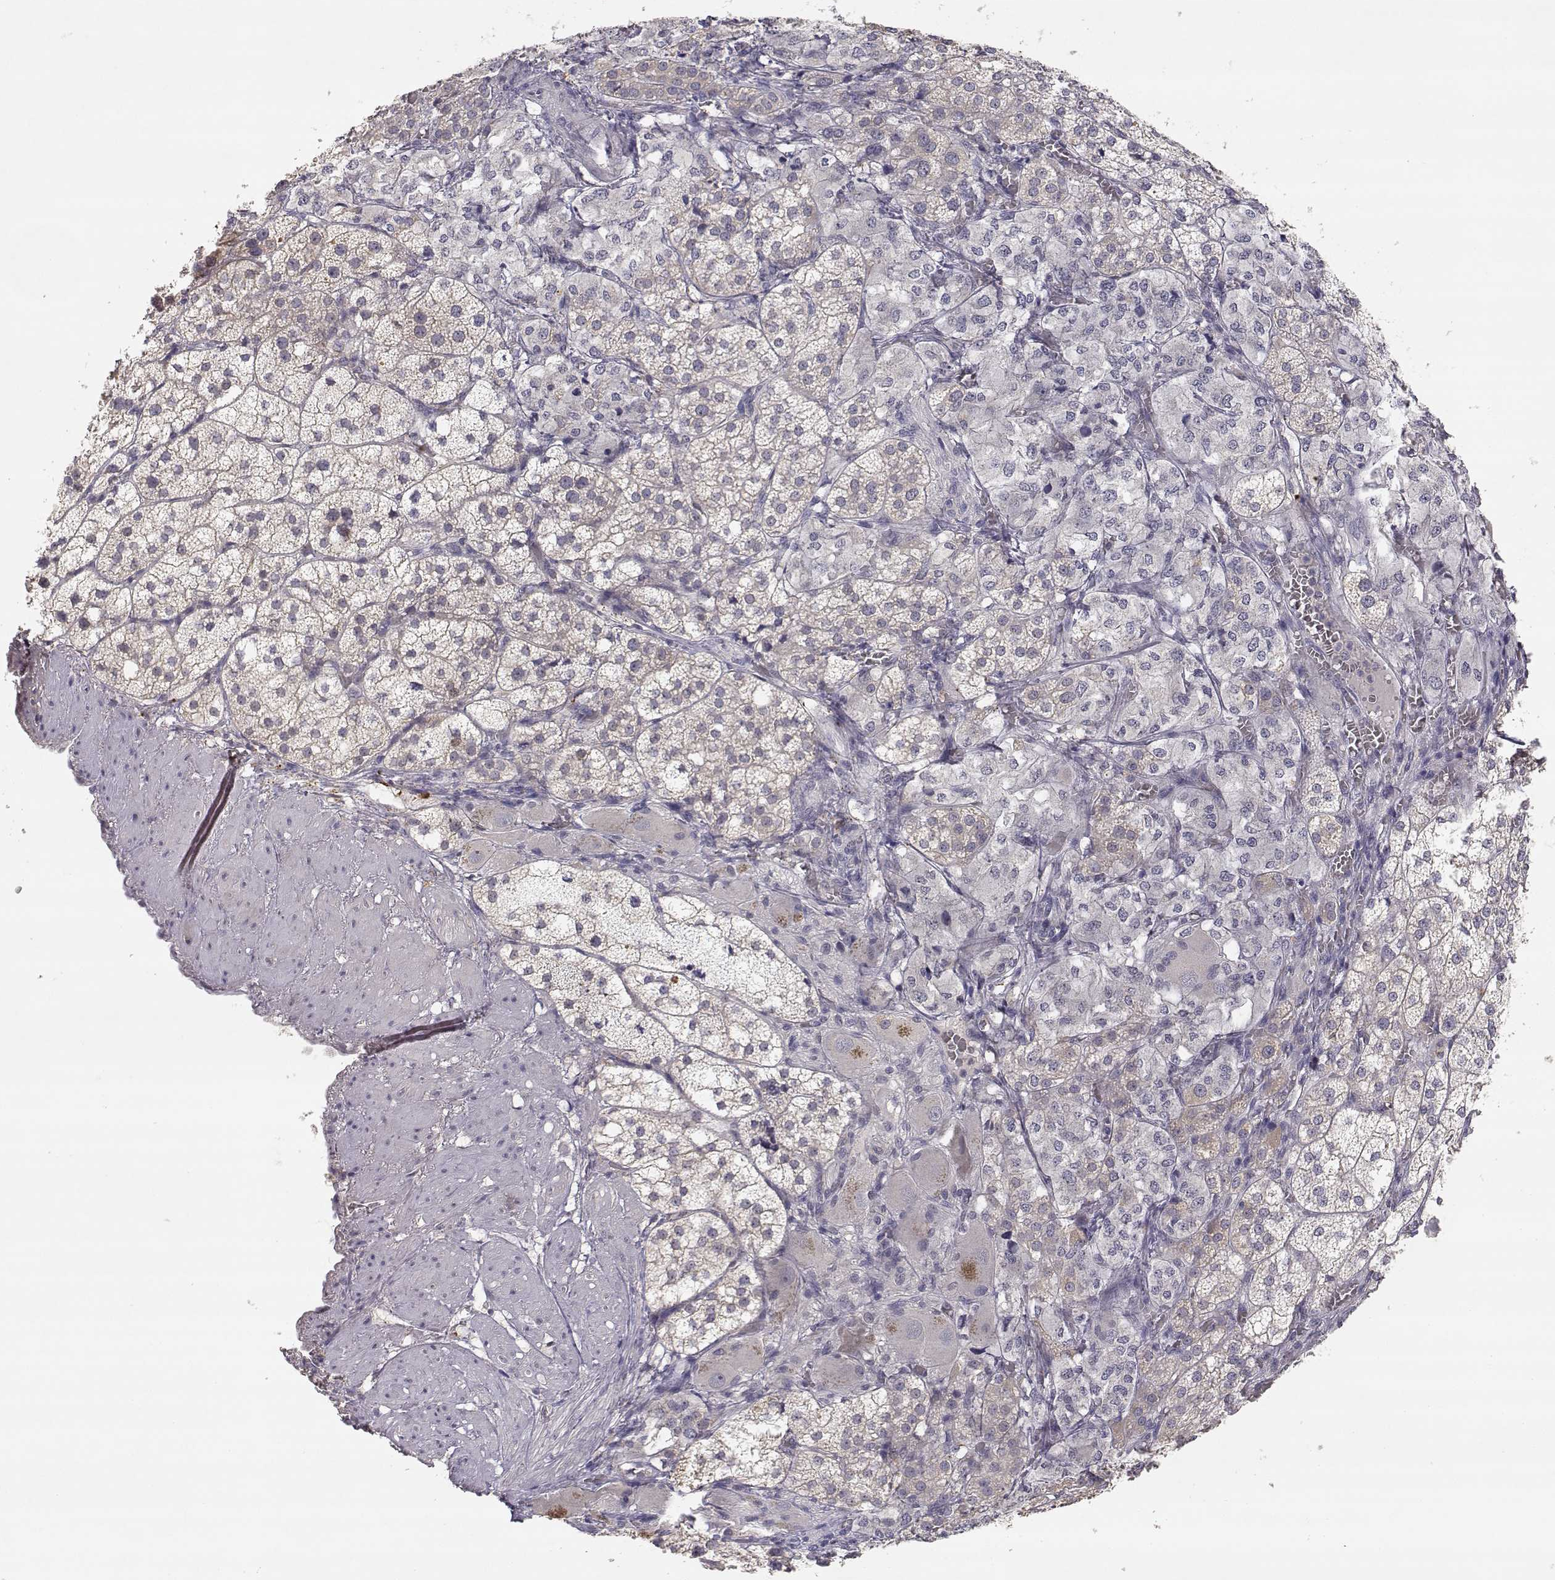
{"staining": {"intensity": "weak", "quantity": "25%-75%", "location": "cytoplasmic/membranous"}, "tissue": "adrenal gland", "cell_type": "Glandular cells", "image_type": "normal", "snomed": [{"axis": "morphology", "description": "Normal tissue, NOS"}, {"axis": "topography", "description": "Adrenal gland"}], "caption": "IHC image of normal adrenal gland stained for a protein (brown), which shows low levels of weak cytoplasmic/membranous staining in about 25%-75% of glandular cells.", "gene": "RAD51", "patient": {"sex": "female", "age": 60}}